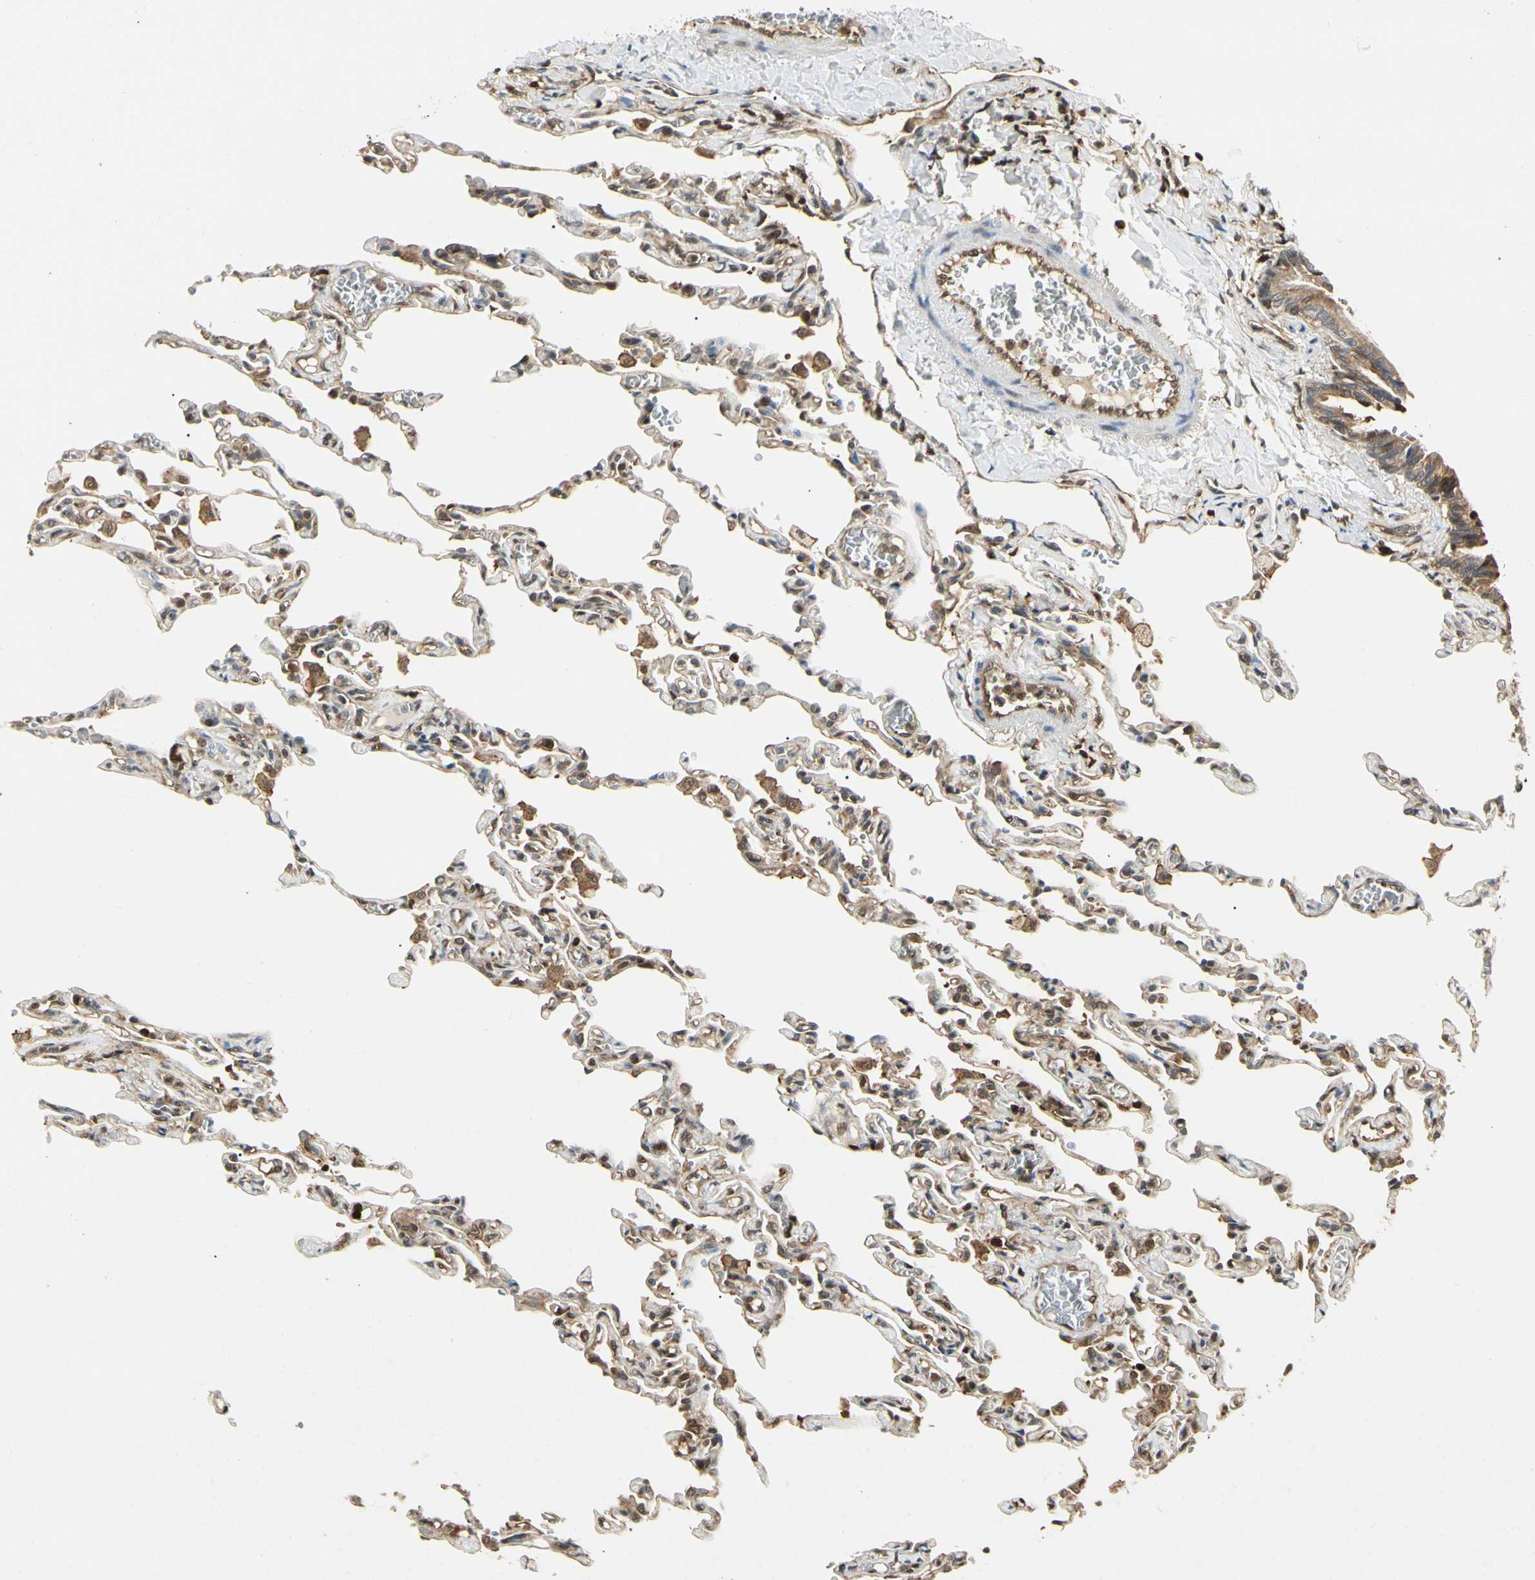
{"staining": {"intensity": "weak", "quantity": "<25%", "location": "cytoplasmic/membranous"}, "tissue": "lung", "cell_type": "Alveolar cells", "image_type": "normal", "snomed": [{"axis": "morphology", "description": "Normal tissue, NOS"}, {"axis": "topography", "description": "Lung"}], "caption": "Immunohistochemistry micrograph of normal lung: human lung stained with DAB reveals no significant protein expression in alveolar cells.", "gene": "YWHAB", "patient": {"sex": "male", "age": 21}}